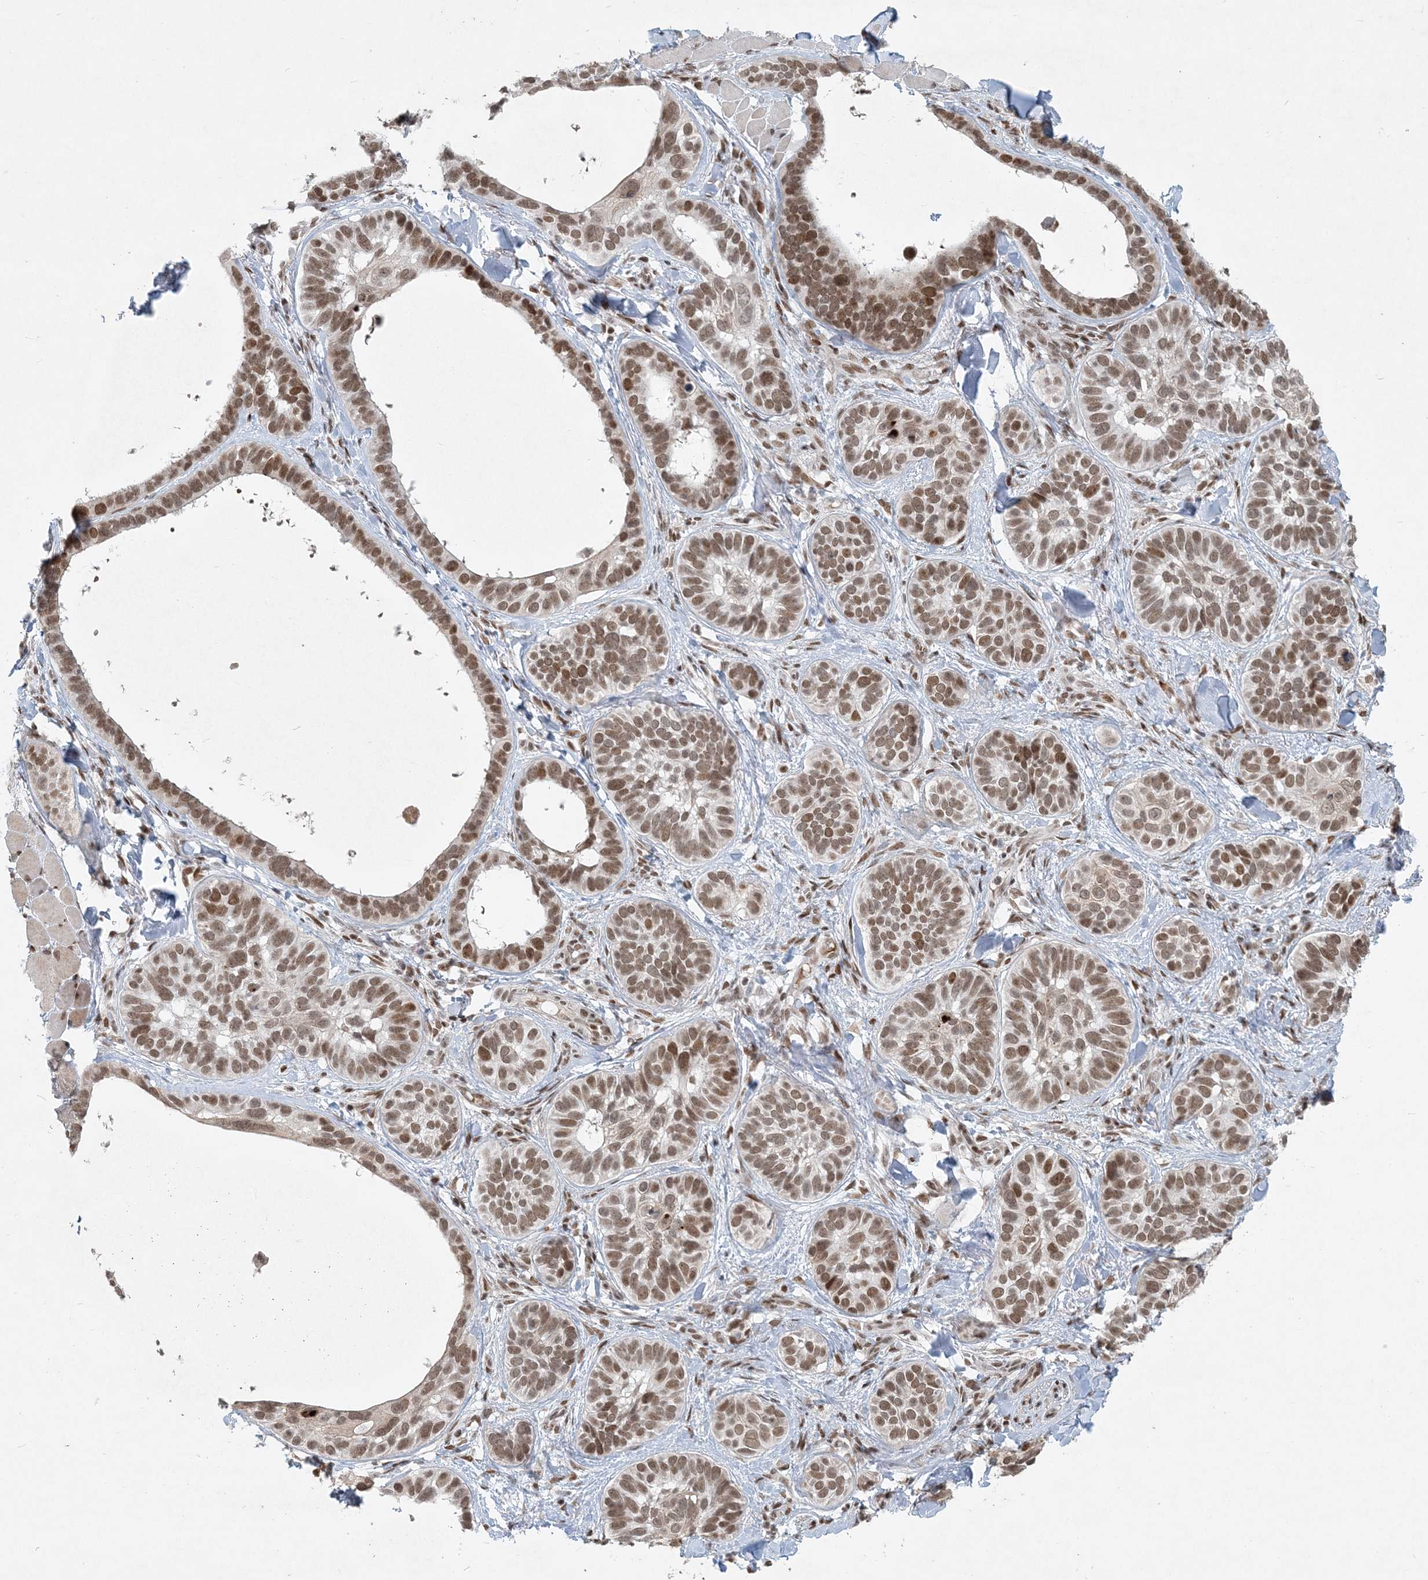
{"staining": {"intensity": "moderate", "quantity": ">75%", "location": "nuclear"}, "tissue": "skin cancer", "cell_type": "Tumor cells", "image_type": "cancer", "snomed": [{"axis": "morphology", "description": "Basal cell carcinoma"}, {"axis": "topography", "description": "Skin"}], "caption": "Skin basal cell carcinoma stained with a brown dye exhibits moderate nuclear positive staining in approximately >75% of tumor cells.", "gene": "BAZ1B", "patient": {"sex": "male", "age": 62}}